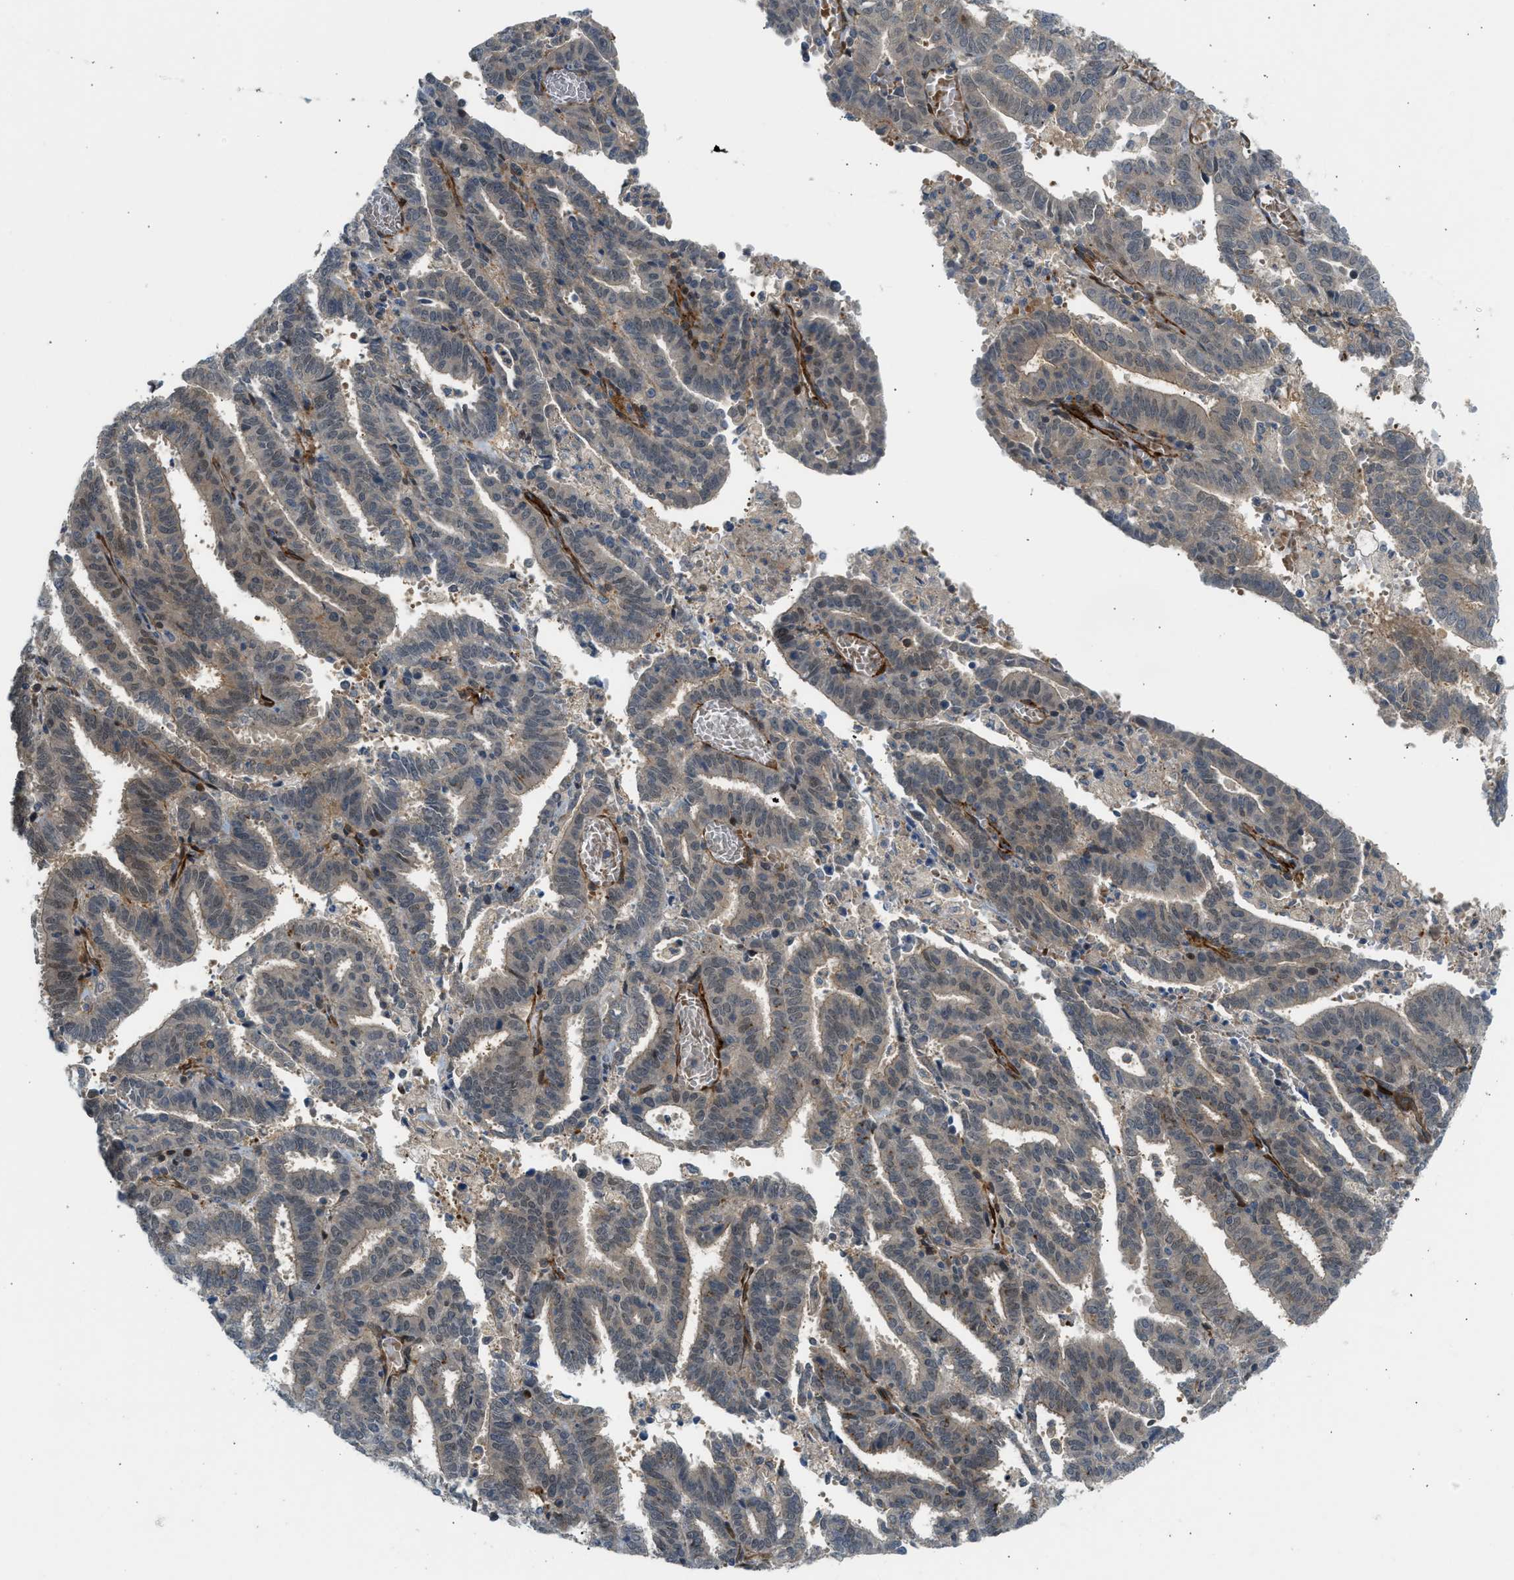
{"staining": {"intensity": "weak", "quantity": ">75%", "location": "cytoplasmic/membranous"}, "tissue": "endometrial cancer", "cell_type": "Tumor cells", "image_type": "cancer", "snomed": [{"axis": "morphology", "description": "Adenocarcinoma, NOS"}, {"axis": "topography", "description": "Uterus"}], "caption": "Endometrial adenocarcinoma stained with a protein marker shows weak staining in tumor cells.", "gene": "EDNRA", "patient": {"sex": "female", "age": 83}}